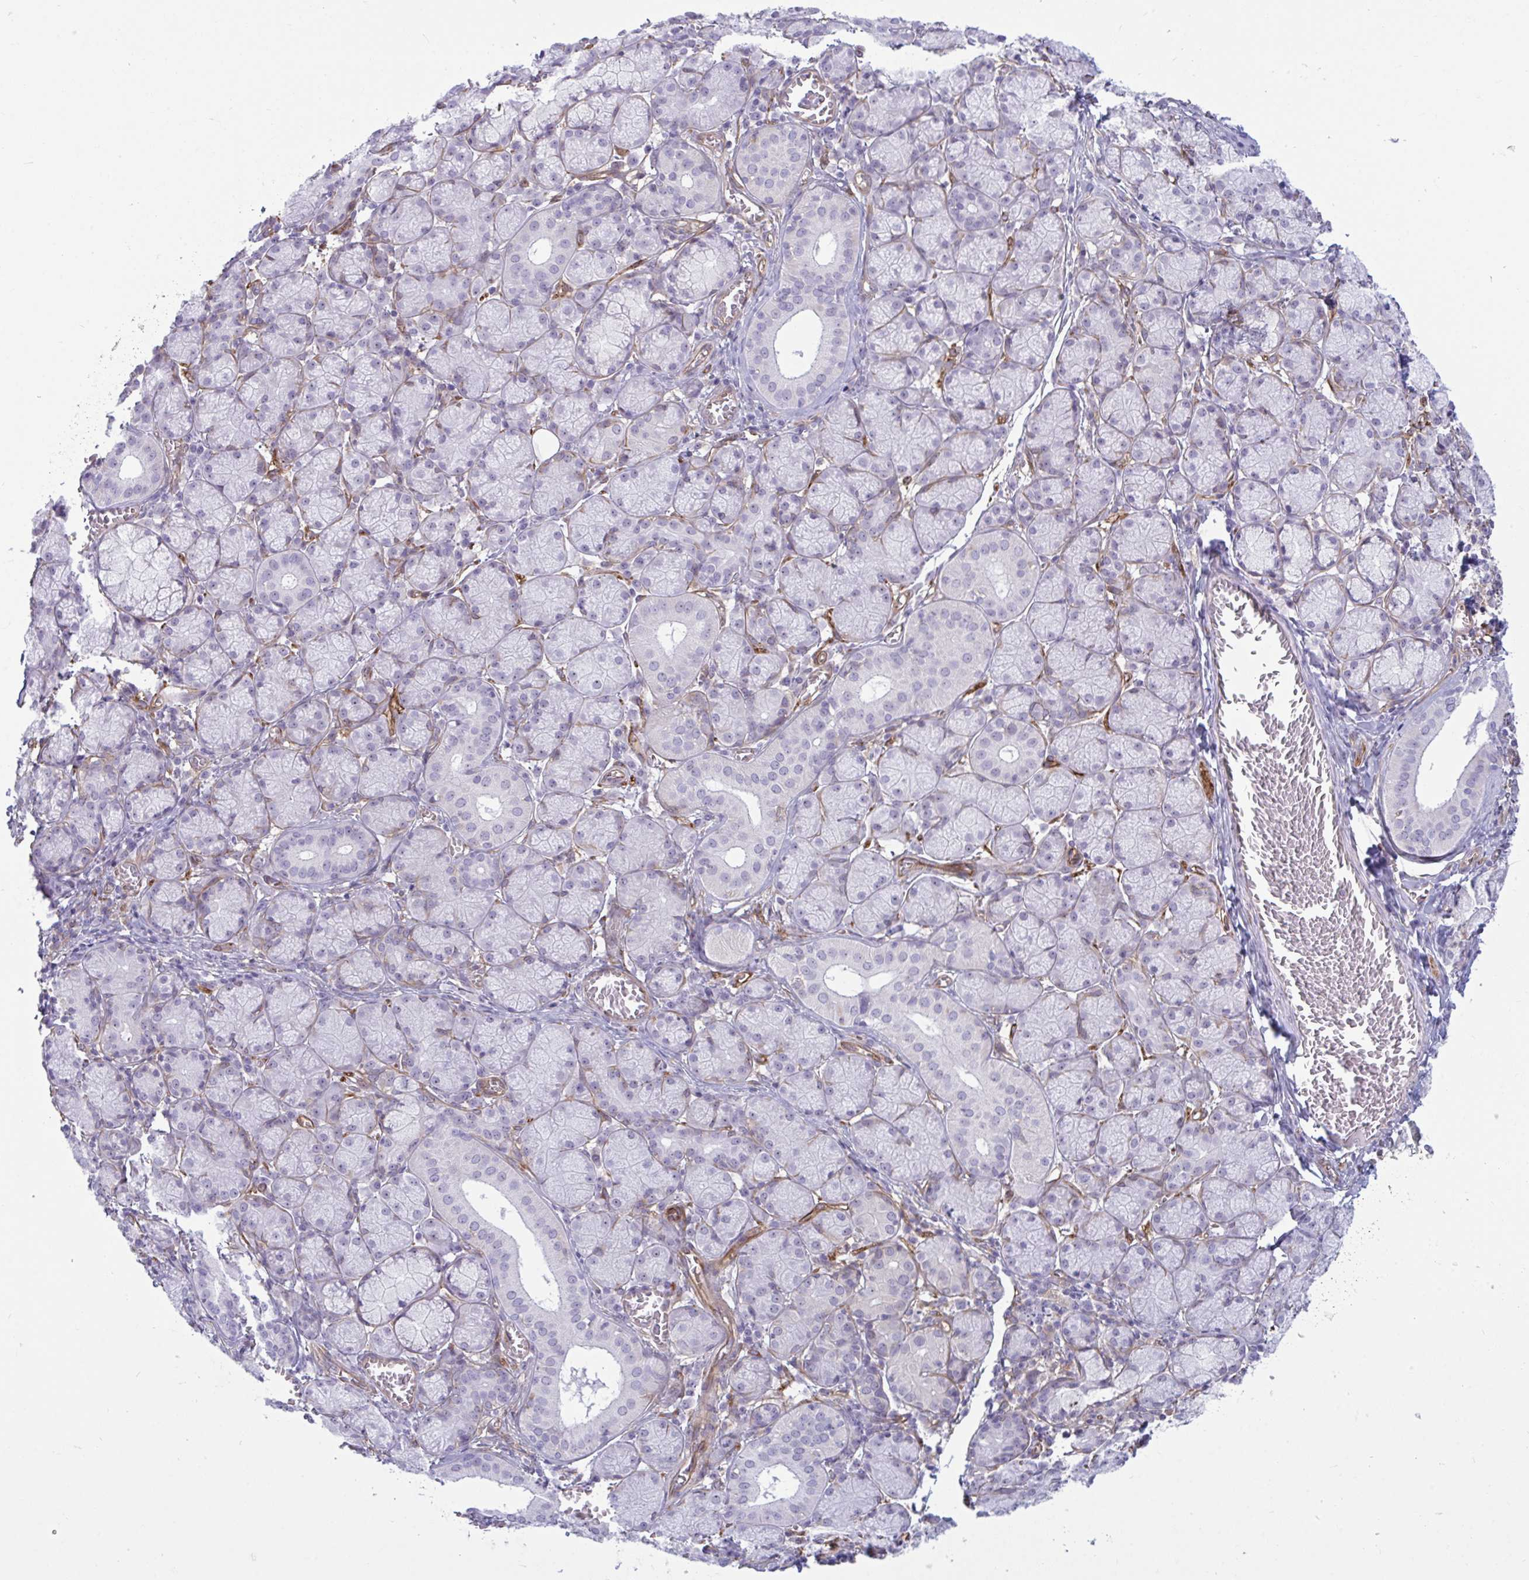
{"staining": {"intensity": "negative", "quantity": "none", "location": "none"}, "tissue": "salivary gland", "cell_type": "Glandular cells", "image_type": "normal", "snomed": [{"axis": "morphology", "description": "Normal tissue, NOS"}, {"axis": "topography", "description": "Salivary gland"}], "caption": "Micrograph shows no protein staining in glandular cells of benign salivary gland.", "gene": "PRRT4", "patient": {"sex": "female", "age": 24}}